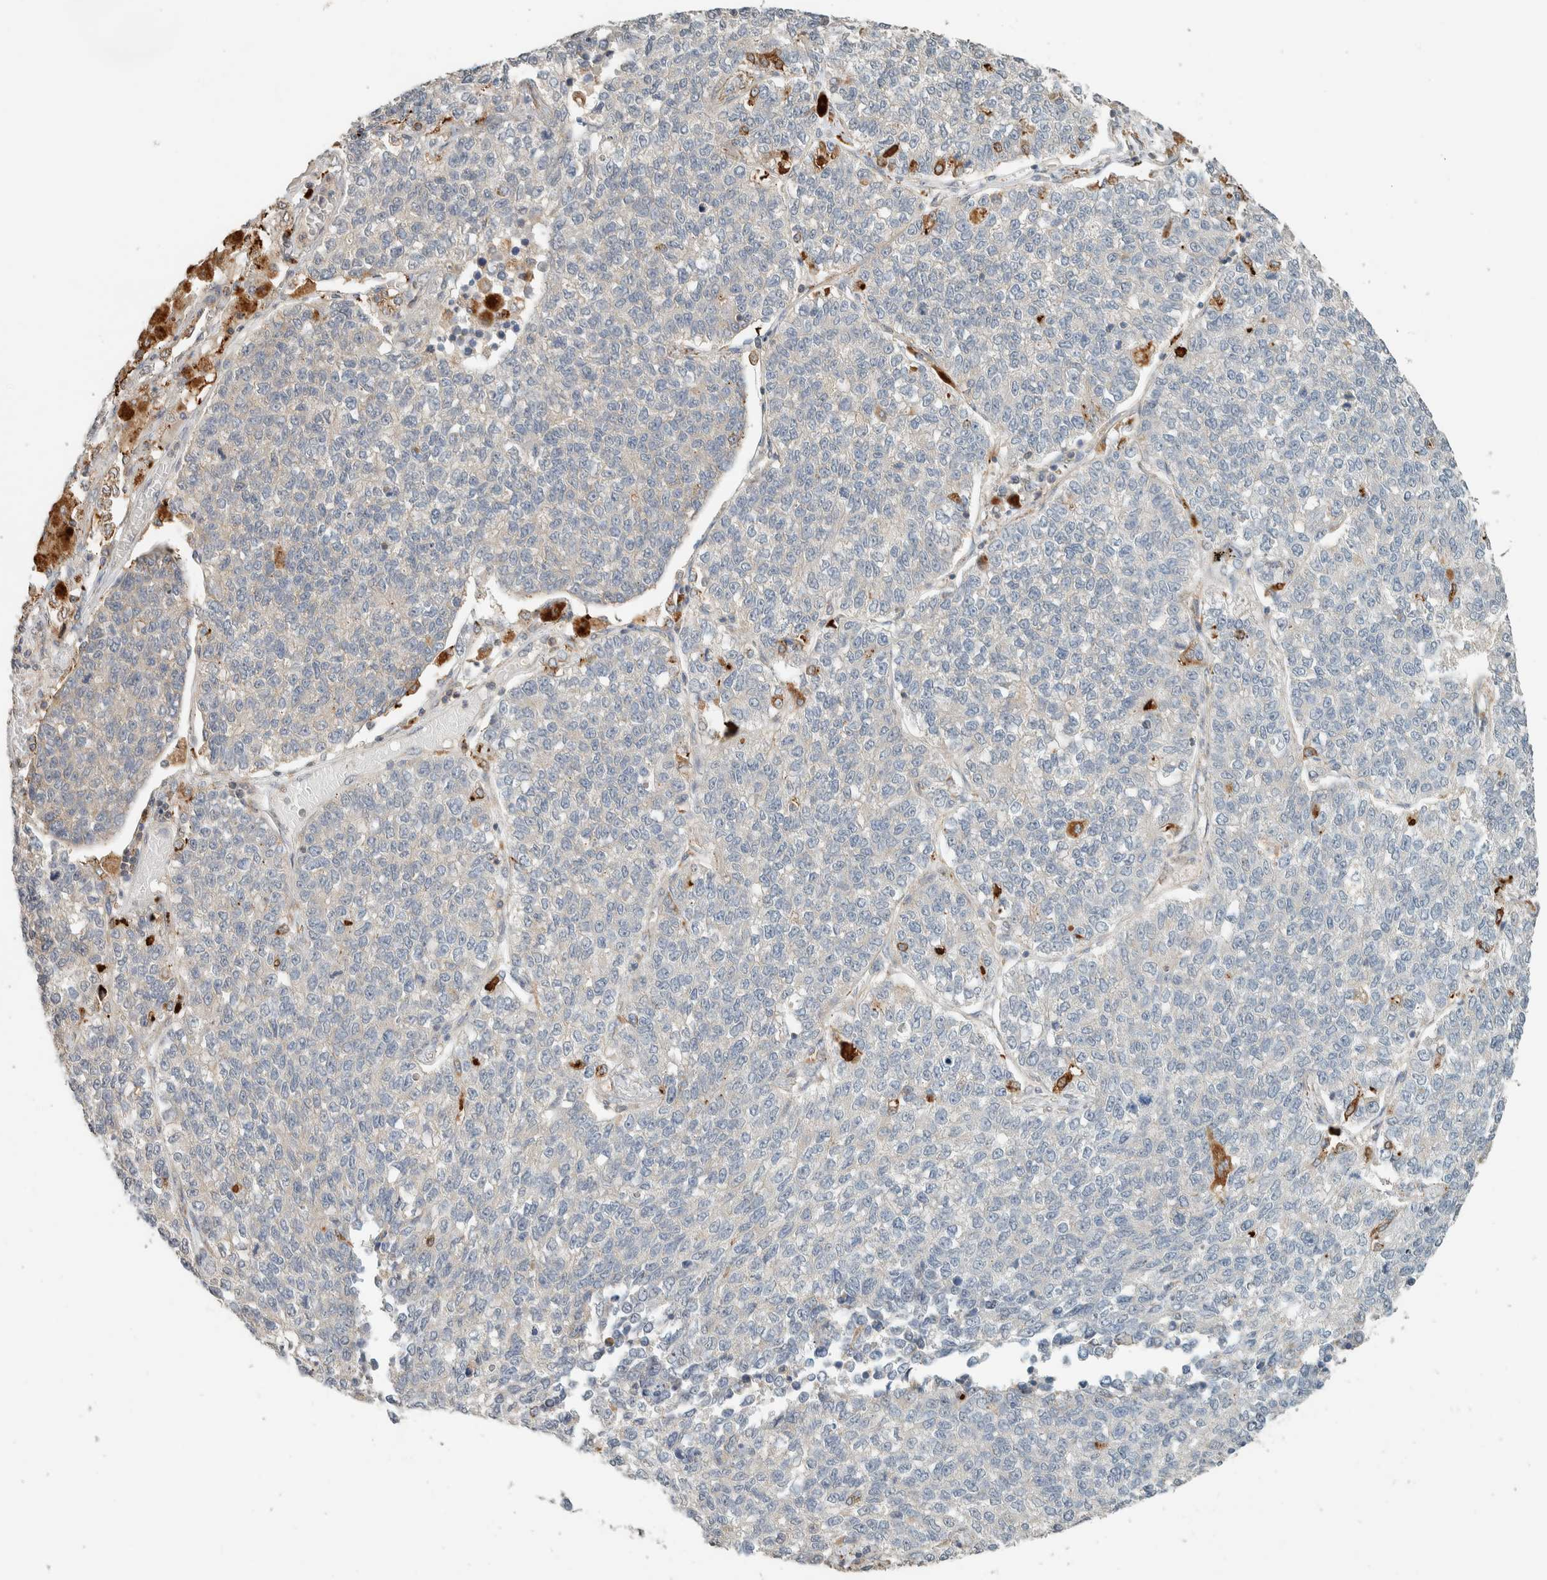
{"staining": {"intensity": "negative", "quantity": "none", "location": "none"}, "tissue": "lung cancer", "cell_type": "Tumor cells", "image_type": "cancer", "snomed": [{"axis": "morphology", "description": "Adenocarcinoma, NOS"}, {"axis": "topography", "description": "Lung"}], "caption": "Immunohistochemistry (IHC) photomicrograph of neoplastic tissue: lung cancer (adenocarcinoma) stained with DAB (3,3'-diaminobenzidine) displays no significant protein expression in tumor cells.", "gene": "PDE7B", "patient": {"sex": "male", "age": 49}}